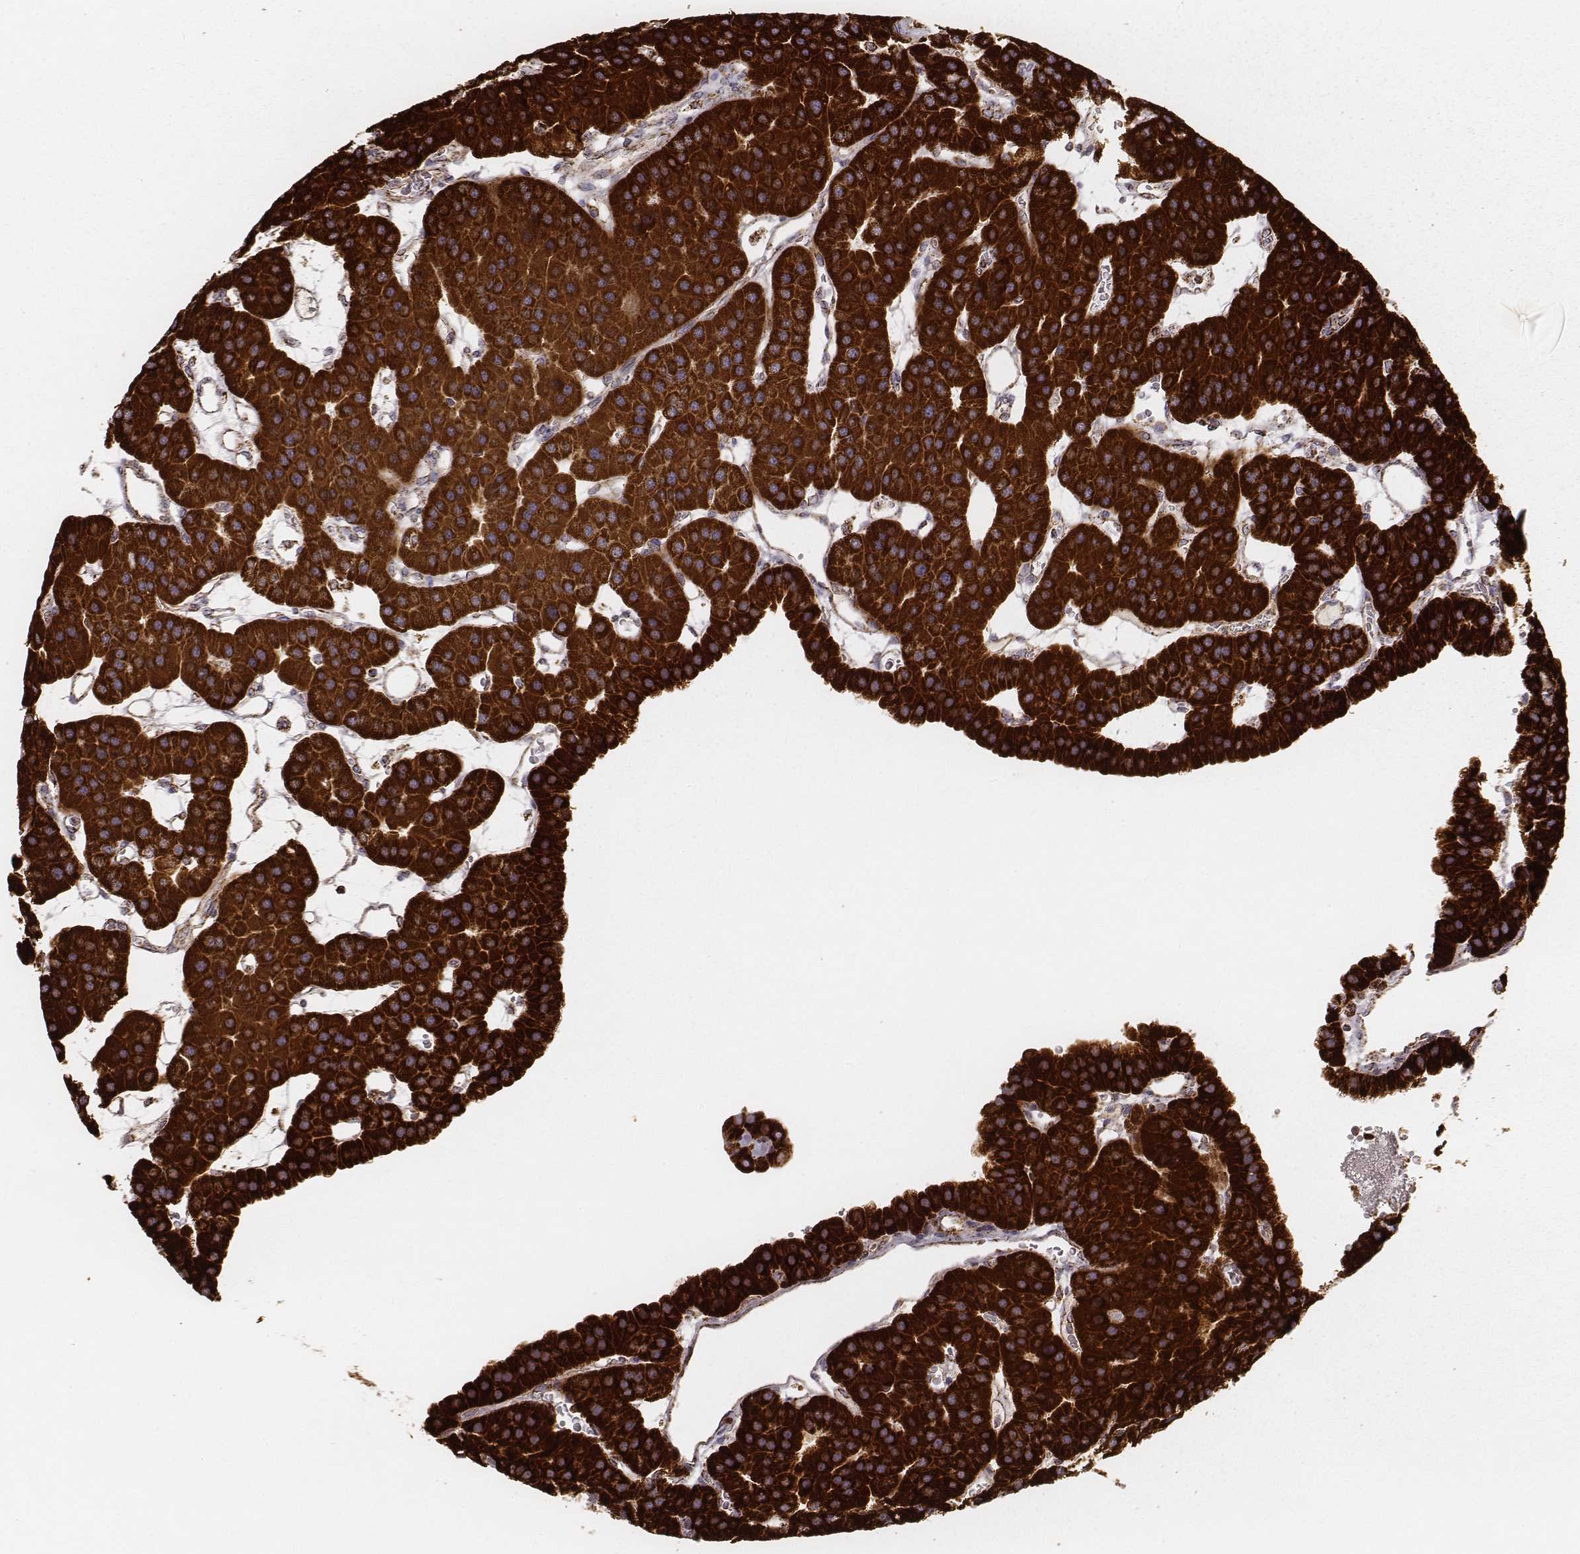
{"staining": {"intensity": "strong", "quantity": ">75%", "location": "cytoplasmic/membranous"}, "tissue": "parathyroid gland", "cell_type": "Glandular cells", "image_type": "normal", "snomed": [{"axis": "morphology", "description": "Normal tissue, NOS"}, {"axis": "morphology", "description": "Adenoma, NOS"}, {"axis": "topography", "description": "Parathyroid gland"}], "caption": "Brown immunohistochemical staining in benign human parathyroid gland displays strong cytoplasmic/membranous expression in about >75% of glandular cells.", "gene": "CS", "patient": {"sex": "female", "age": 86}}